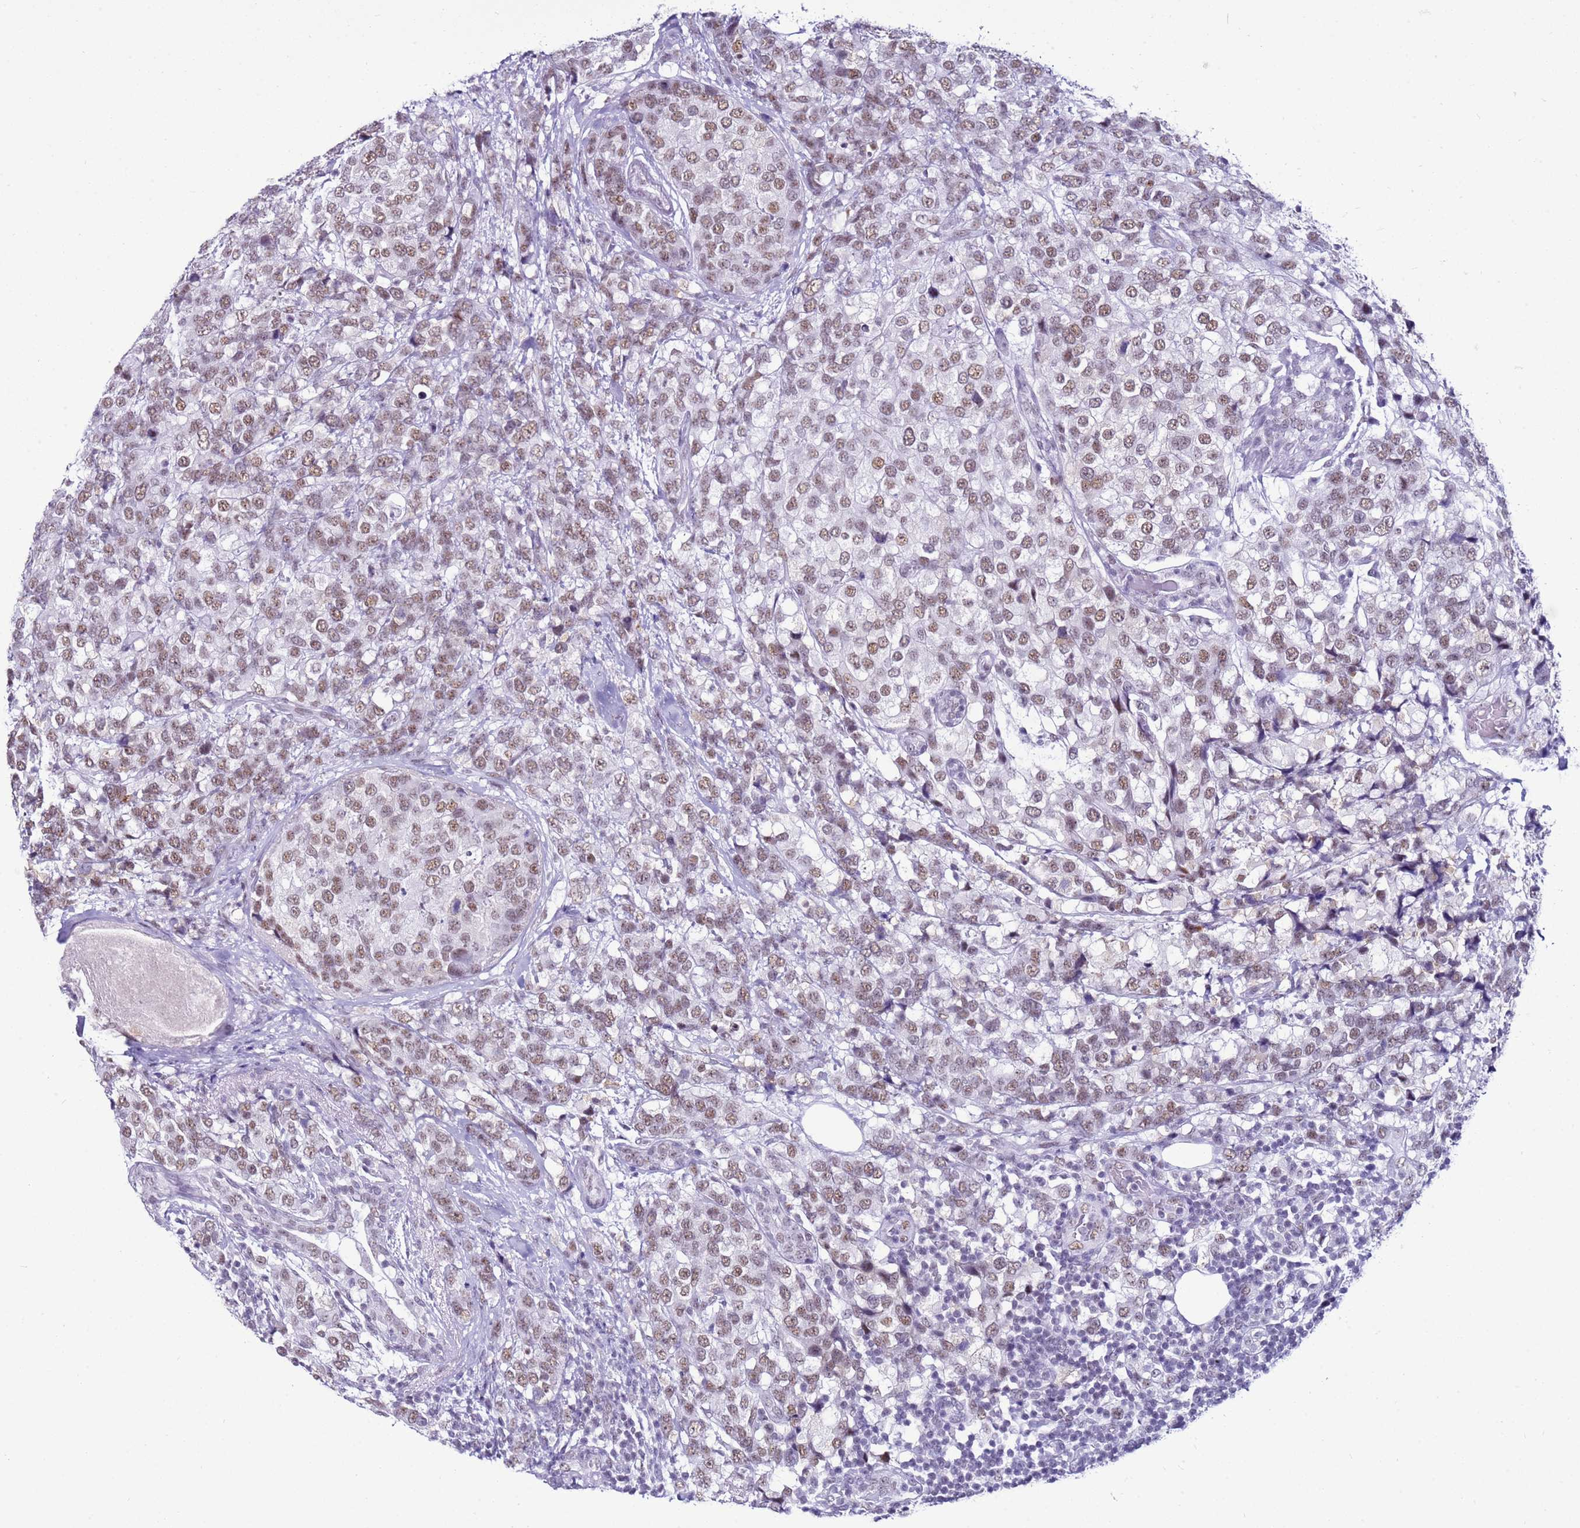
{"staining": {"intensity": "moderate", "quantity": ">75%", "location": "nuclear"}, "tissue": "breast cancer", "cell_type": "Tumor cells", "image_type": "cancer", "snomed": [{"axis": "morphology", "description": "Lobular carcinoma"}, {"axis": "topography", "description": "Breast"}], "caption": "Brown immunohistochemical staining in human lobular carcinoma (breast) displays moderate nuclear expression in about >75% of tumor cells. (IHC, brightfield microscopy, high magnification).", "gene": "DHX15", "patient": {"sex": "female", "age": 59}}